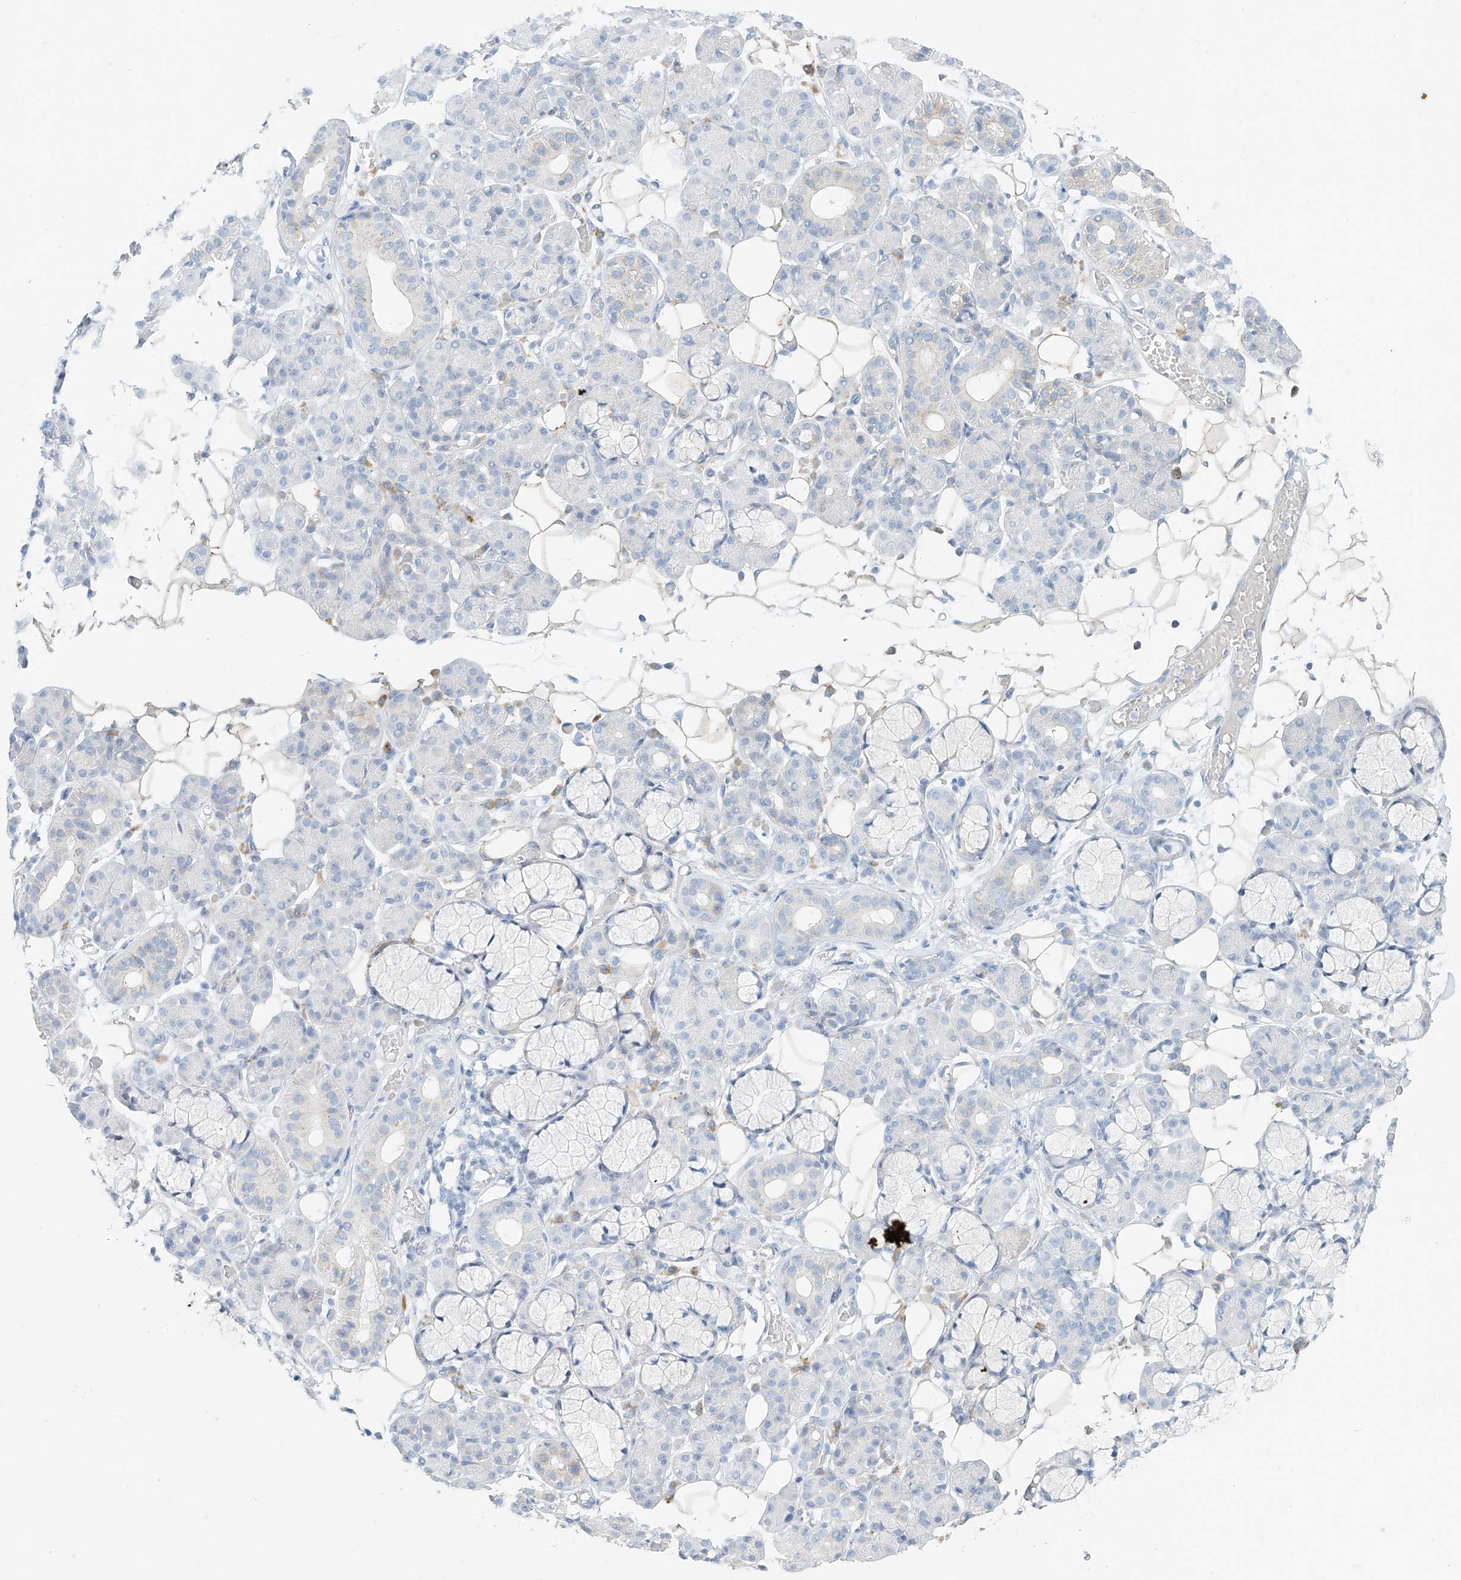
{"staining": {"intensity": "negative", "quantity": "none", "location": "none"}, "tissue": "salivary gland", "cell_type": "Glandular cells", "image_type": "normal", "snomed": [{"axis": "morphology", "description": "Normal tissue, NOS"}, {"axis": "topography", "description": "Salivary gland"}], "caption": "DAB (3,3'-diaminobenzidine) immunohistochemical staining of benign human salivary gland demonstrates no significant positivity in glandular cells. (DAB IHC visualized using brightfield microscopy, high magnification).", "gene": "EIPR1", "patient": {"sex": "male", "age": 63}}